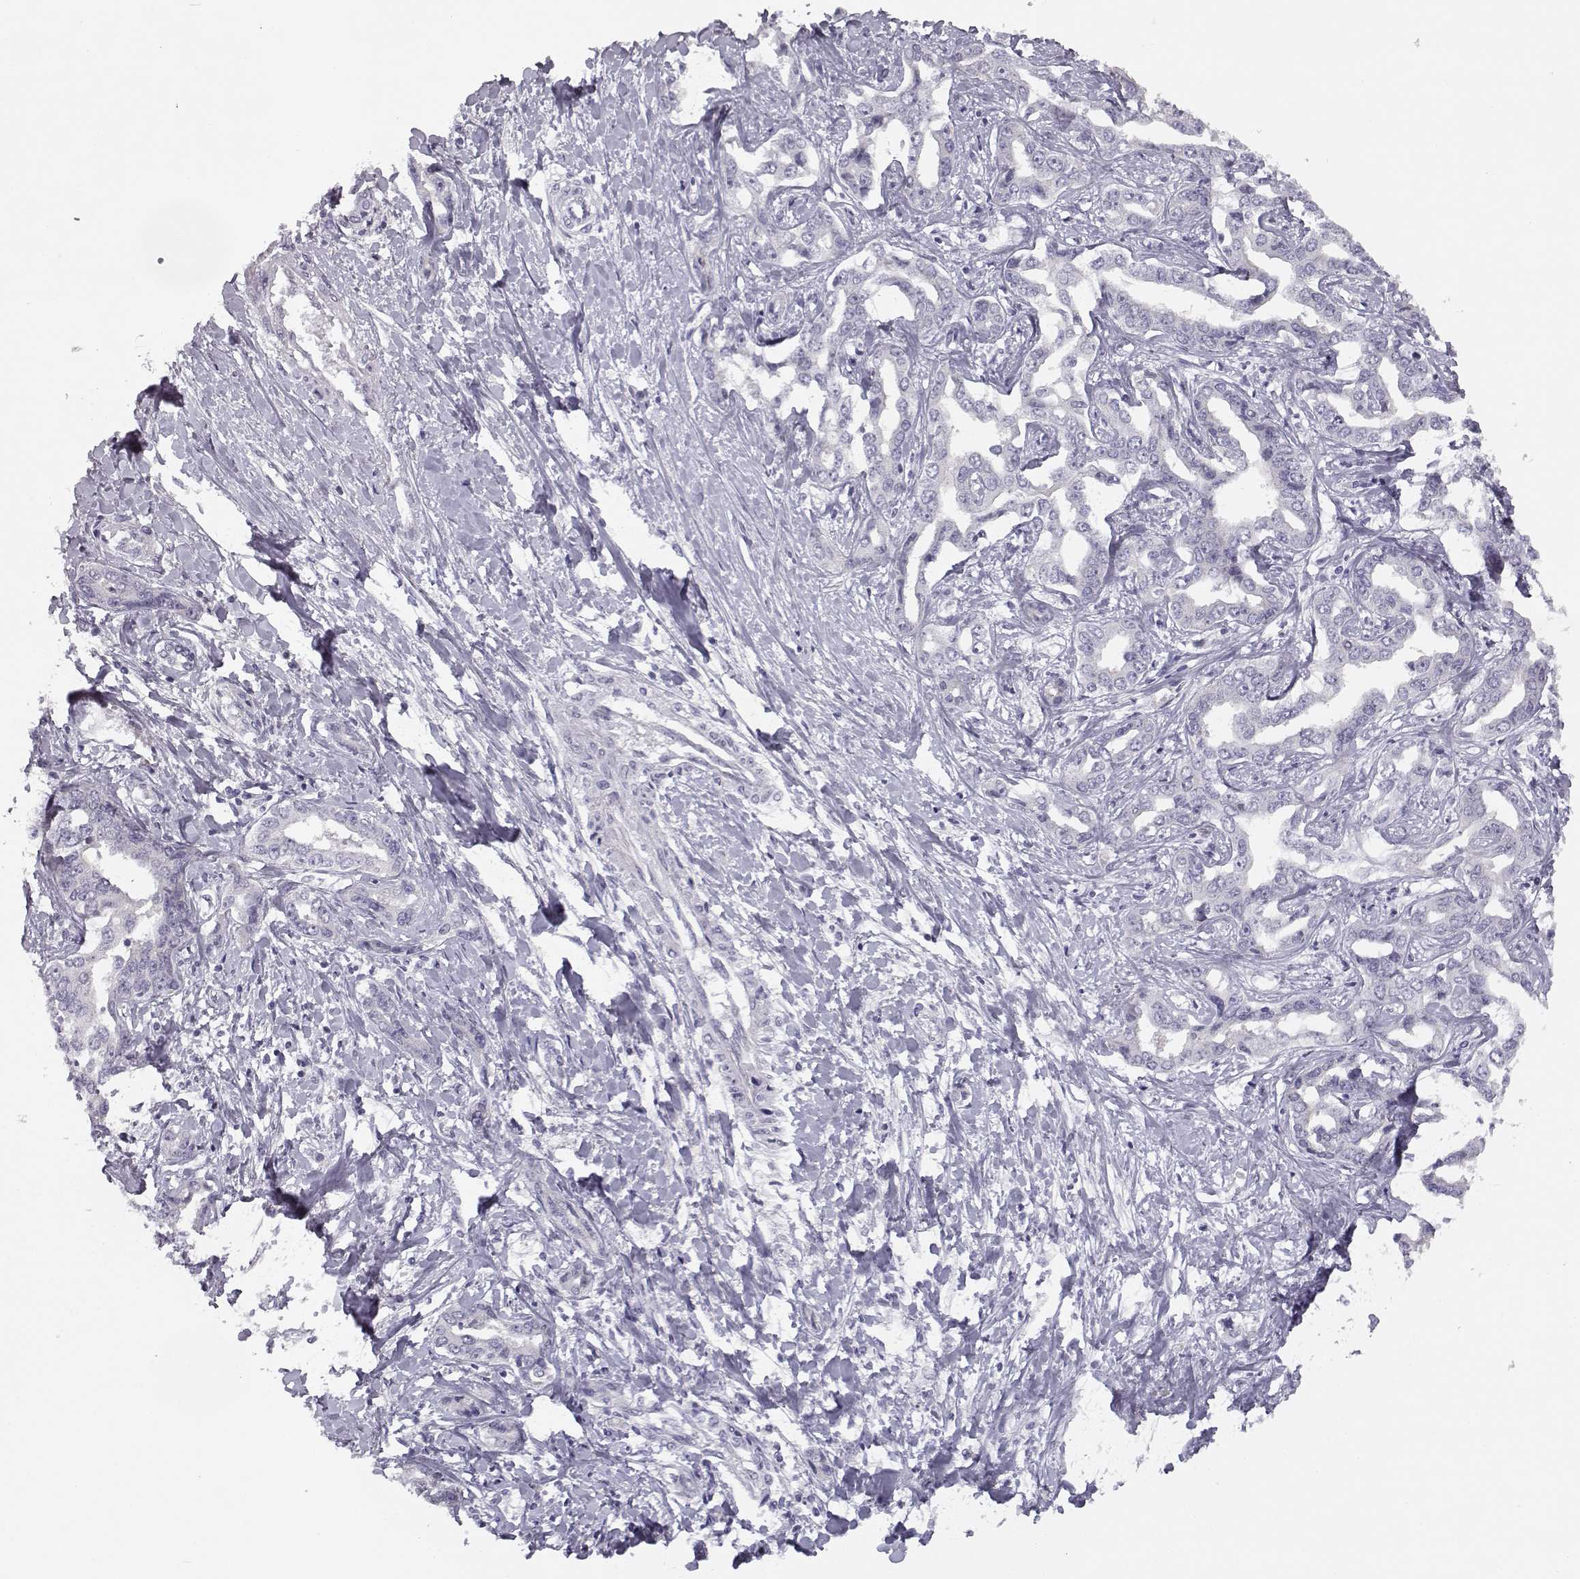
{"staining": {"intensity": "negative", "quantity": "none", "location": "none"}, "tissue": "liver cancer", "cell_type": "Tumor cells", "image_type": "cancer", "snomed": [{"axis": "morphology", "description": "Cholangiocarcinoma"}, {"axis": "topography", "description": "Liver"}], "caption": "Liver cholangiocarcinoma was stained to show a protein in brown. There is no significant staining in tumor cells. (Immunohistochemistry, brightfield microscopy, high magnification).", "gene": "MYCBPAP", "patient": {"sex": "male", "age": 59}}